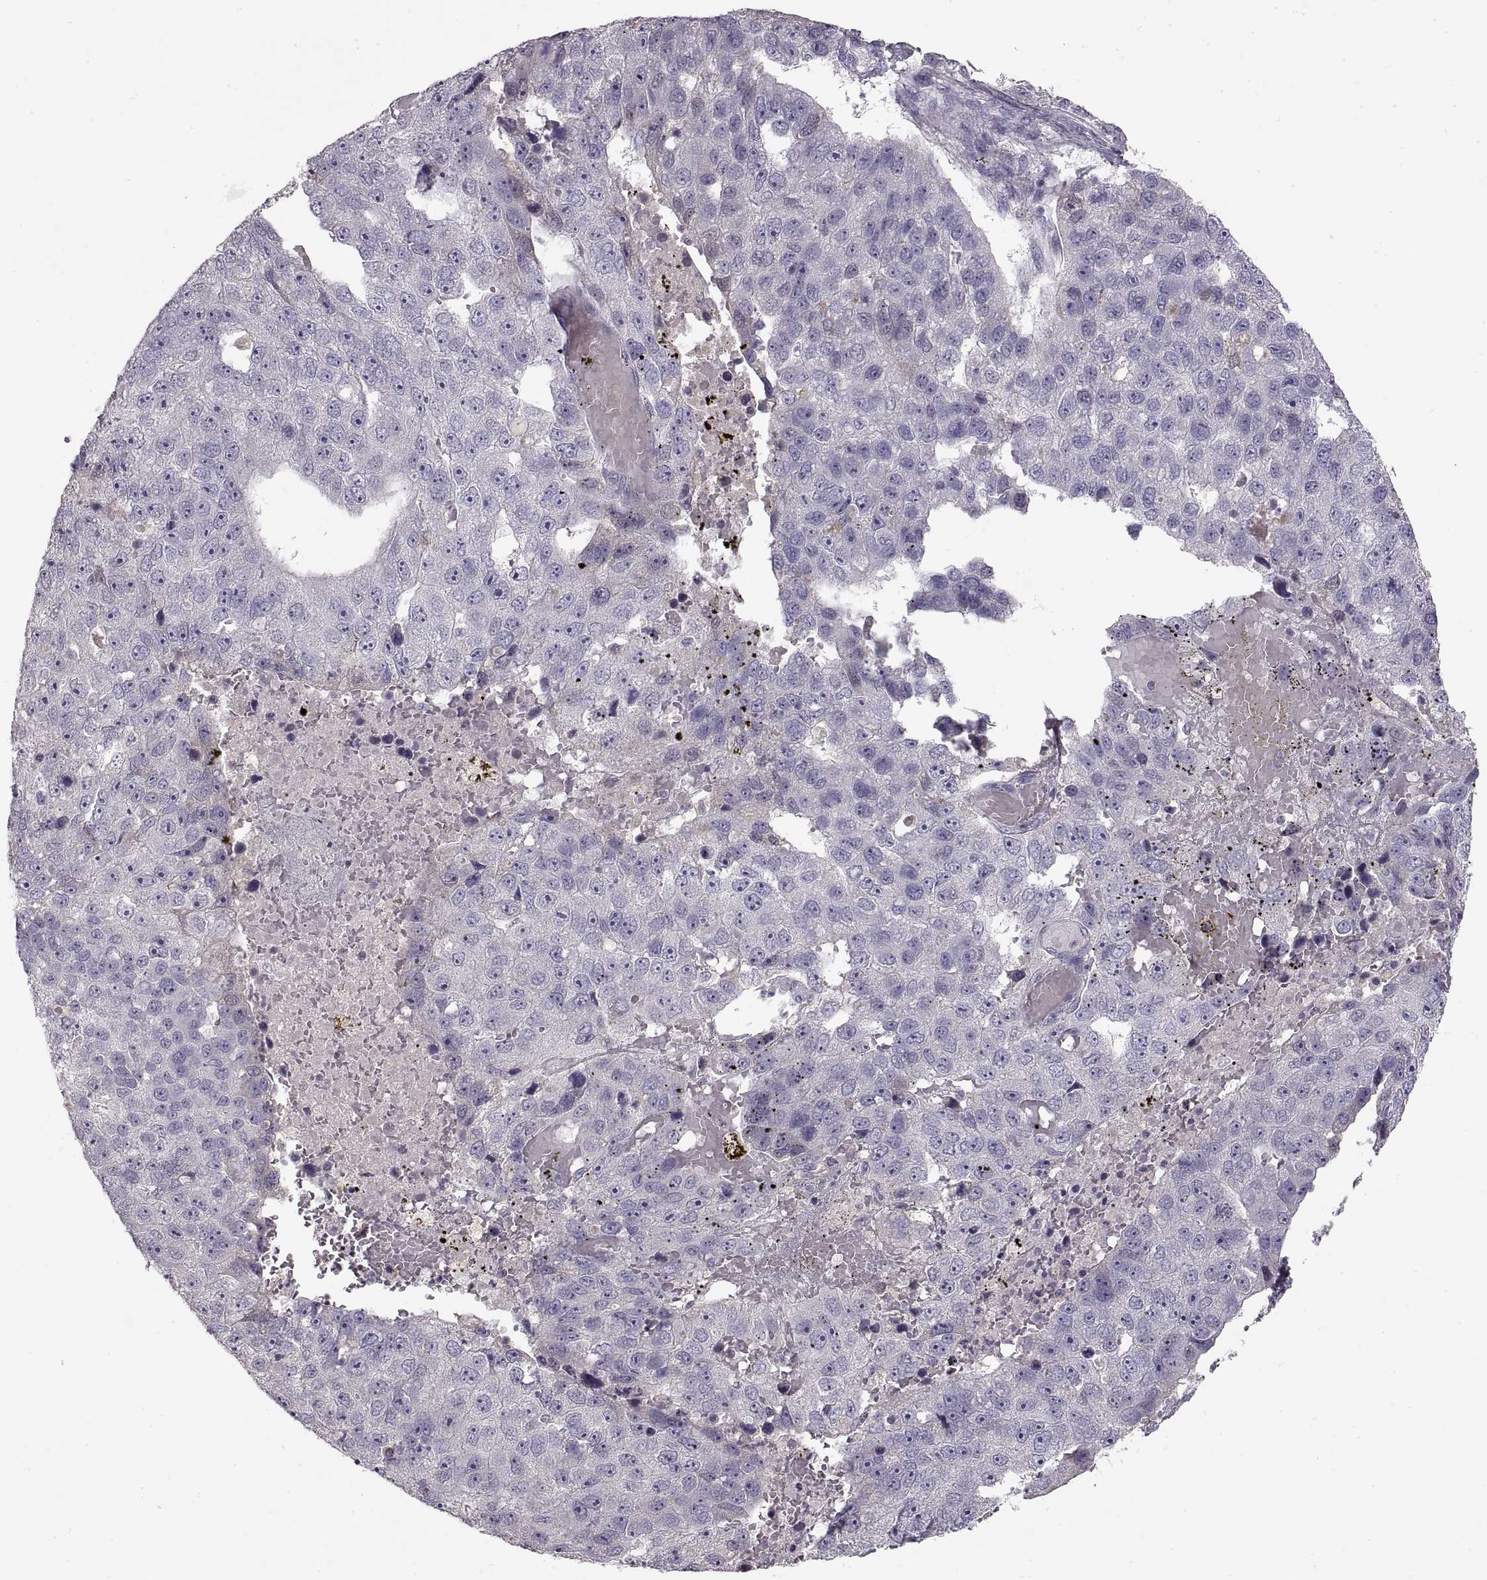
{"staining": {"intensity": "negative", "quantity": "none", "location": "none"}, "tissue": "pancreatic cancer", "cell_type": "Tumor cells", "image_type": "cancer", "snomed": [{"axis": "morphology", "description": "Adenocarcinoma, NOS"}, {"axis": "topography", "description": "Pancreas"}], "caption": "IHC photomicrograph of neoplastic tissue: adenocarcinoma (pancreatic) stained with DAB exhibits no significant protein expression in tumor cells.", "gene": "ADAM11", "patient": {"sex": "female", "age": 61}}